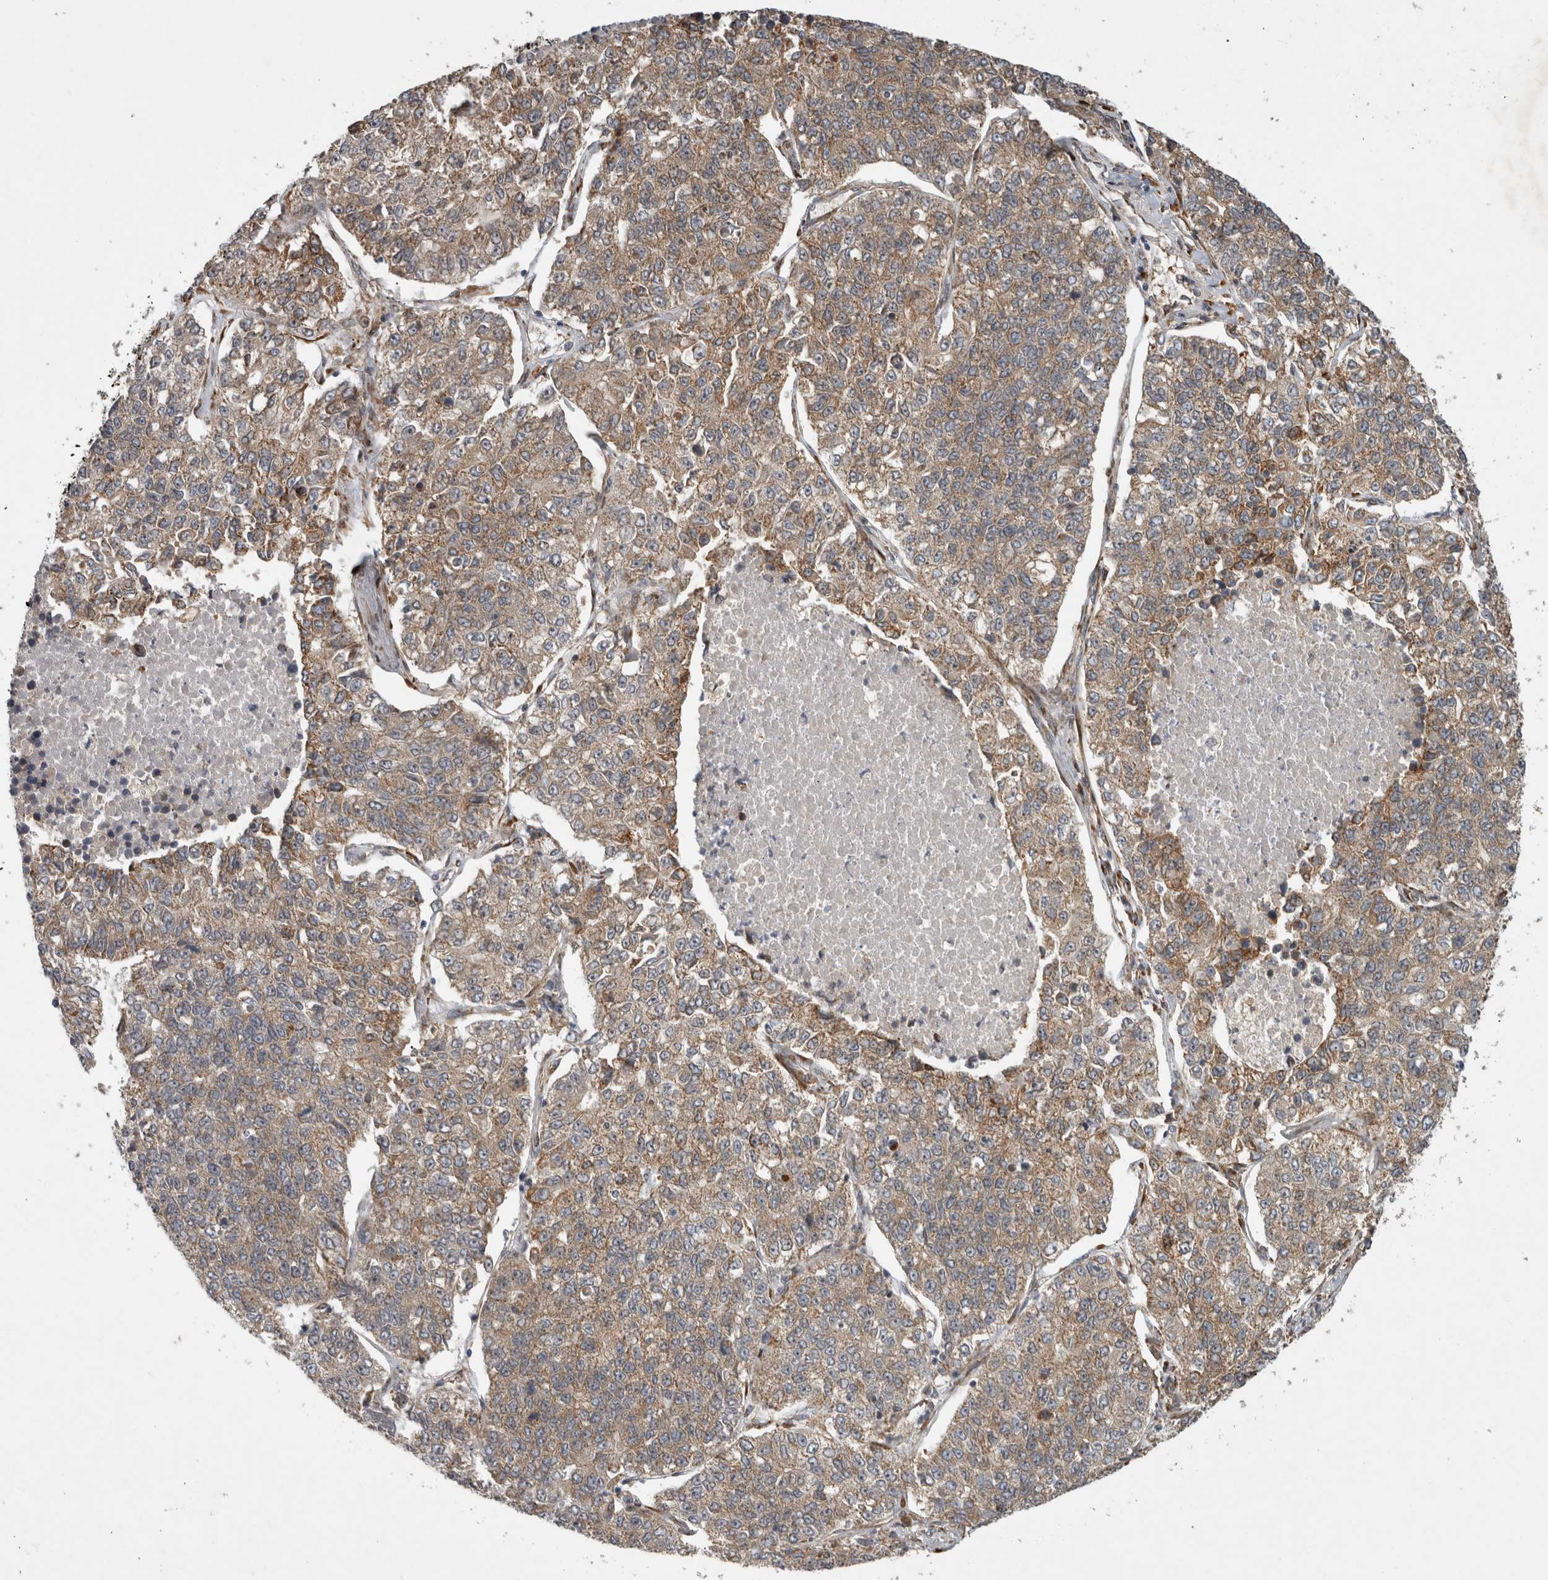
{"staining": {"intensity": "weak", "quantity": ">75%", "location": "cytoplasmic/membranous"}, "tissue": "lung cancer", "cell_type": "Tumor cells", "image_type": "cancer", "snomed": [{"axis": "morphology", "description": "Adenocarcinoma, NOS"}, {"axis": "topography", "description": "Lung"}], "caption": "Immunohistochemical staining of human adenocarcinoma (lung) displays low levels of weak cytoplasmic/membranous positivity in approximately >75% of tumor cells.", "gene": "TUBD1", "patient": {"sex": "male", "age": 49}}